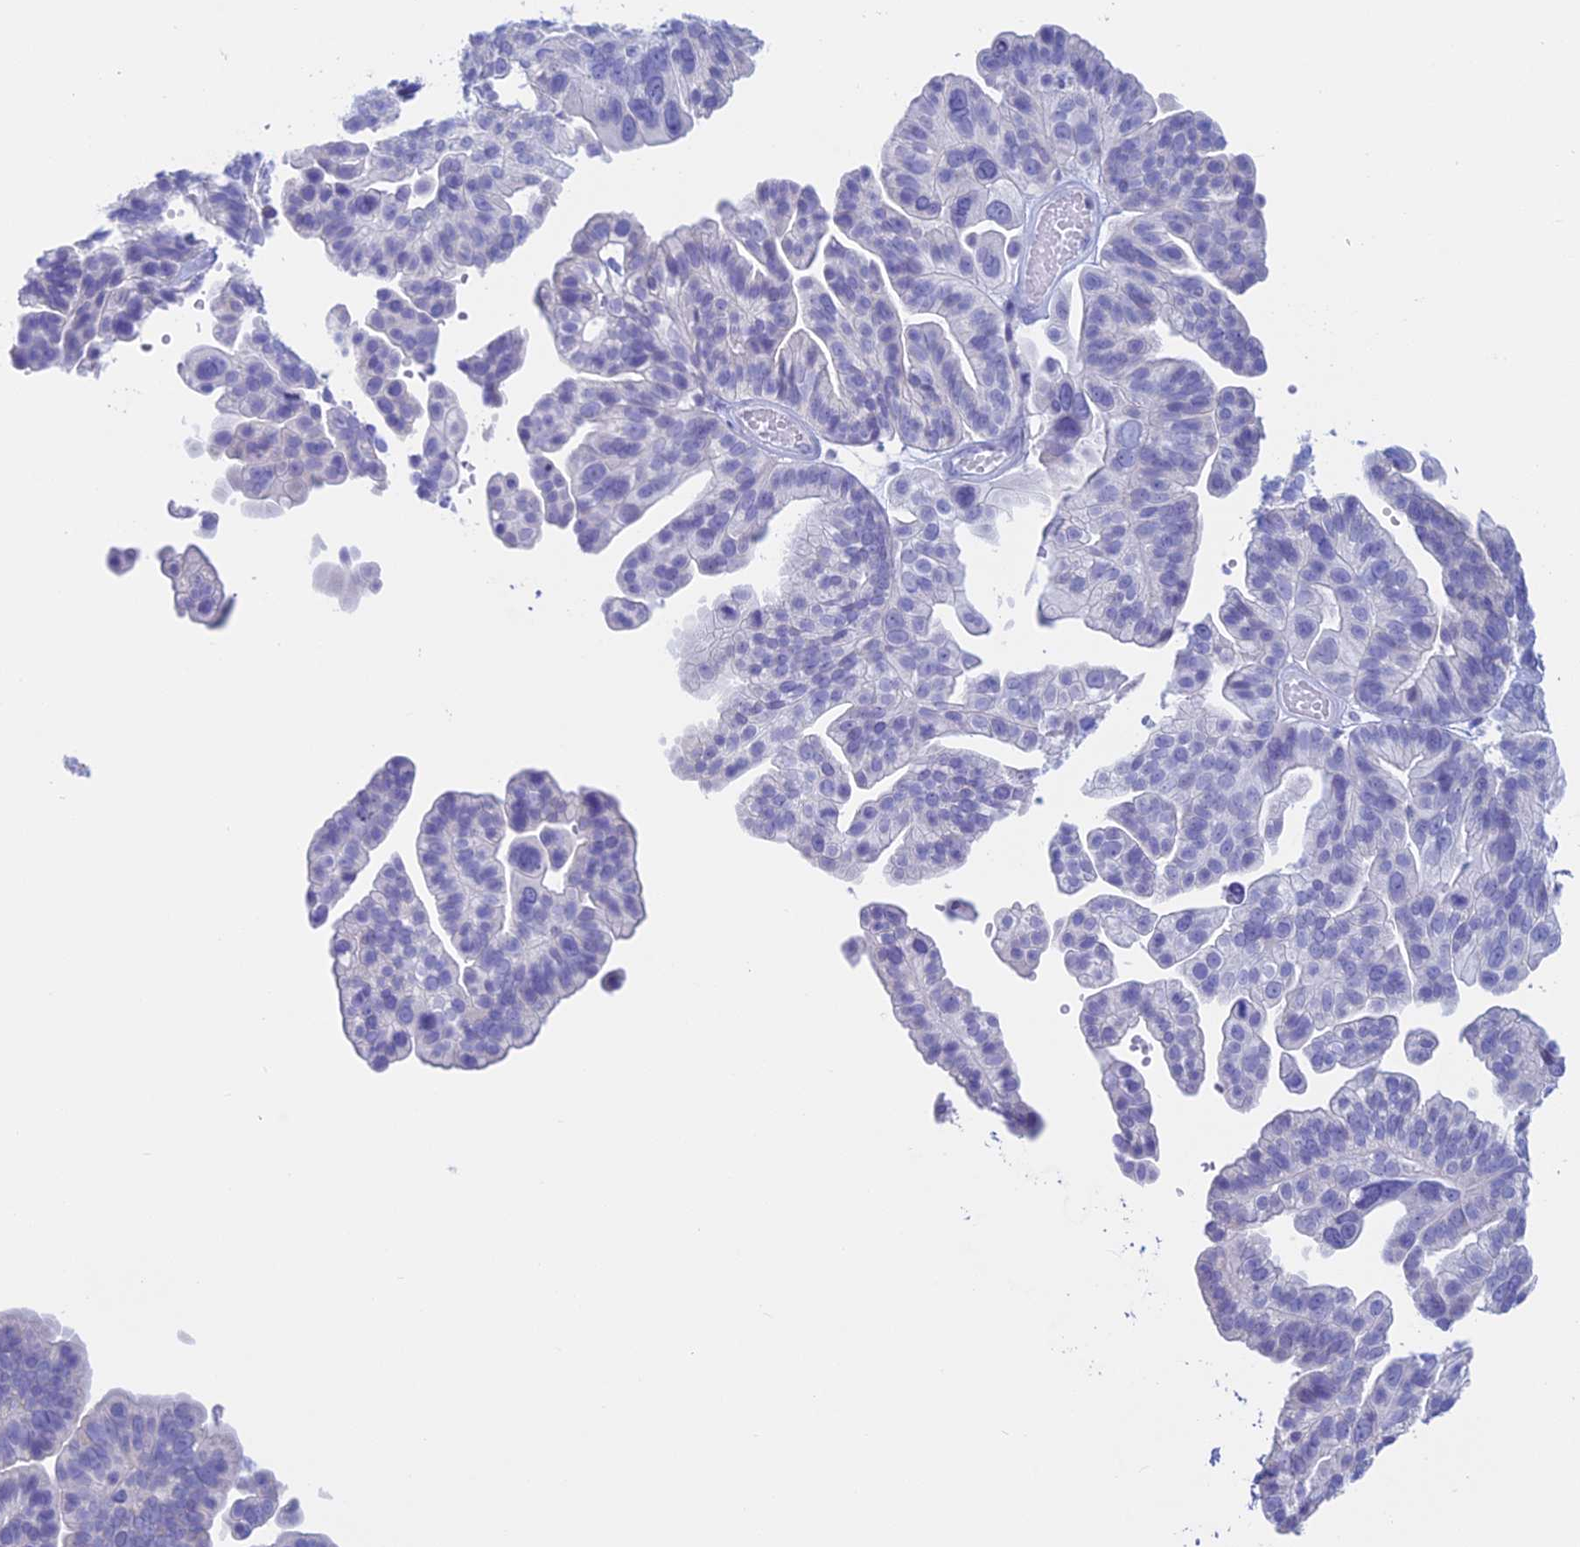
{"staining": {"intensity": "negative", "quantity": "none", "location": "none"}, "tissue": "ovarian cancer", "cell_type": "Tumor cells", "image_type": "cancer", "snomed": [{"axis": "morphology", "description": "Cystadenocarcinoma, serous, NOS"}, {"axis": "topography", "description": "Ovary"}], "caption": "Photomicrograph shows no significant protein staining in tumor cells of ovarian serous cystadenocarcinoma.", "gene": "RP1", "patient": {"sex": "female", "age": 56}}